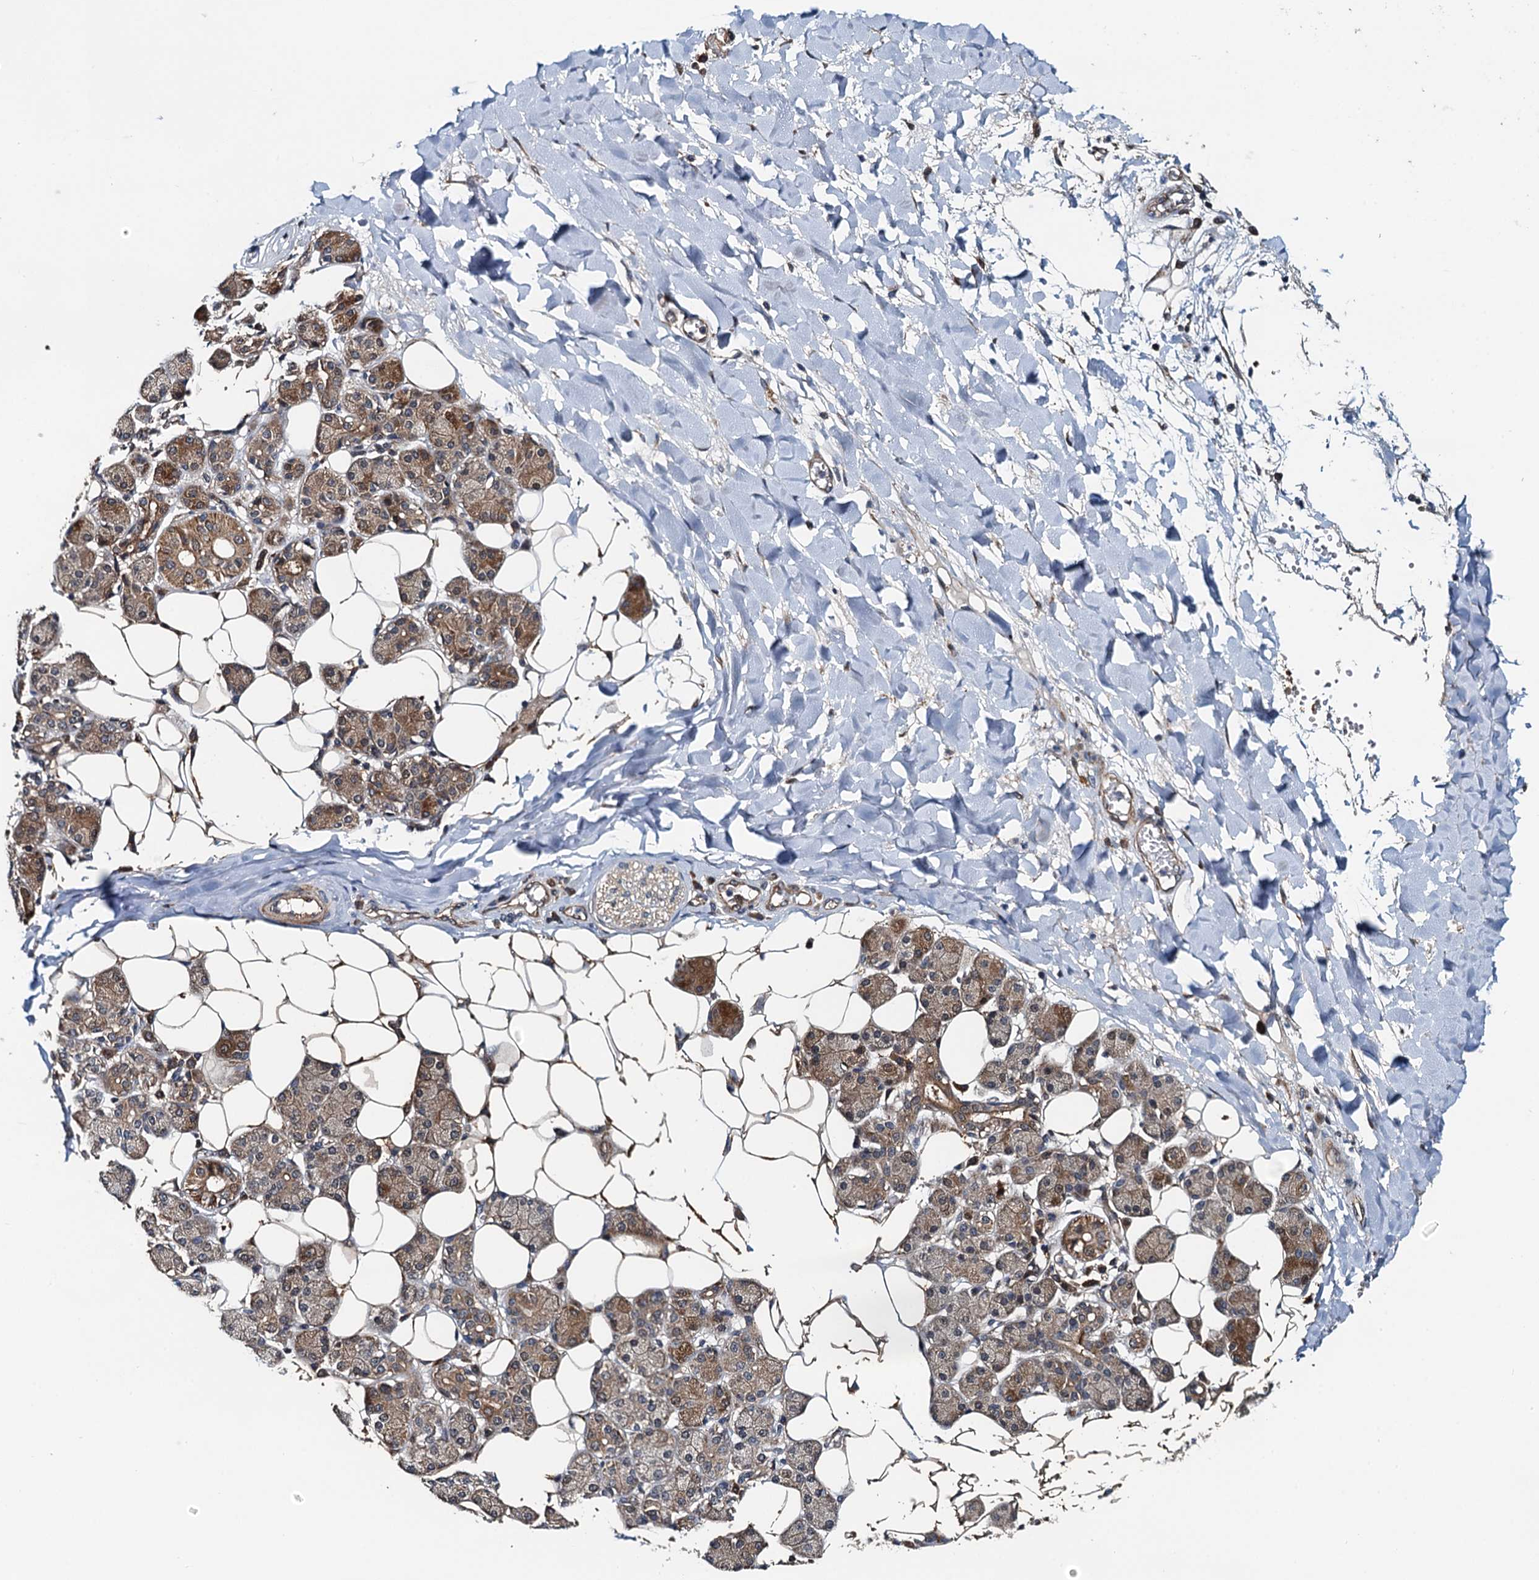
{"staining": {"intensity": "strong", "quantity": "25%-75%", "location": "cytoplasmic/membranous,nuclear"}, "tissue": "salivary gland", "cell_type": "Glandular cells", "image_type": "normal", "snomed": [{"axis": "morphology", "description": "Normal tissue, NOS"}, {"axis": "topography", "description": "Salivary gland"}], "caption": "High-magnification brightfield microscopy of benign salivary gland stained with DAB (3,3'-diaminobenzidine) (brown) and counterstained with hematoxylin (blue). glandular cells exhibit strong cytoplasmic/membranous,nuclear positivity is seen in approximately25%-75% of cells. (Brightfield microscopy of DAB IHC at high magnification).", "gene": "AAGAB", "patient": {"sex": "female", "age": 33}}